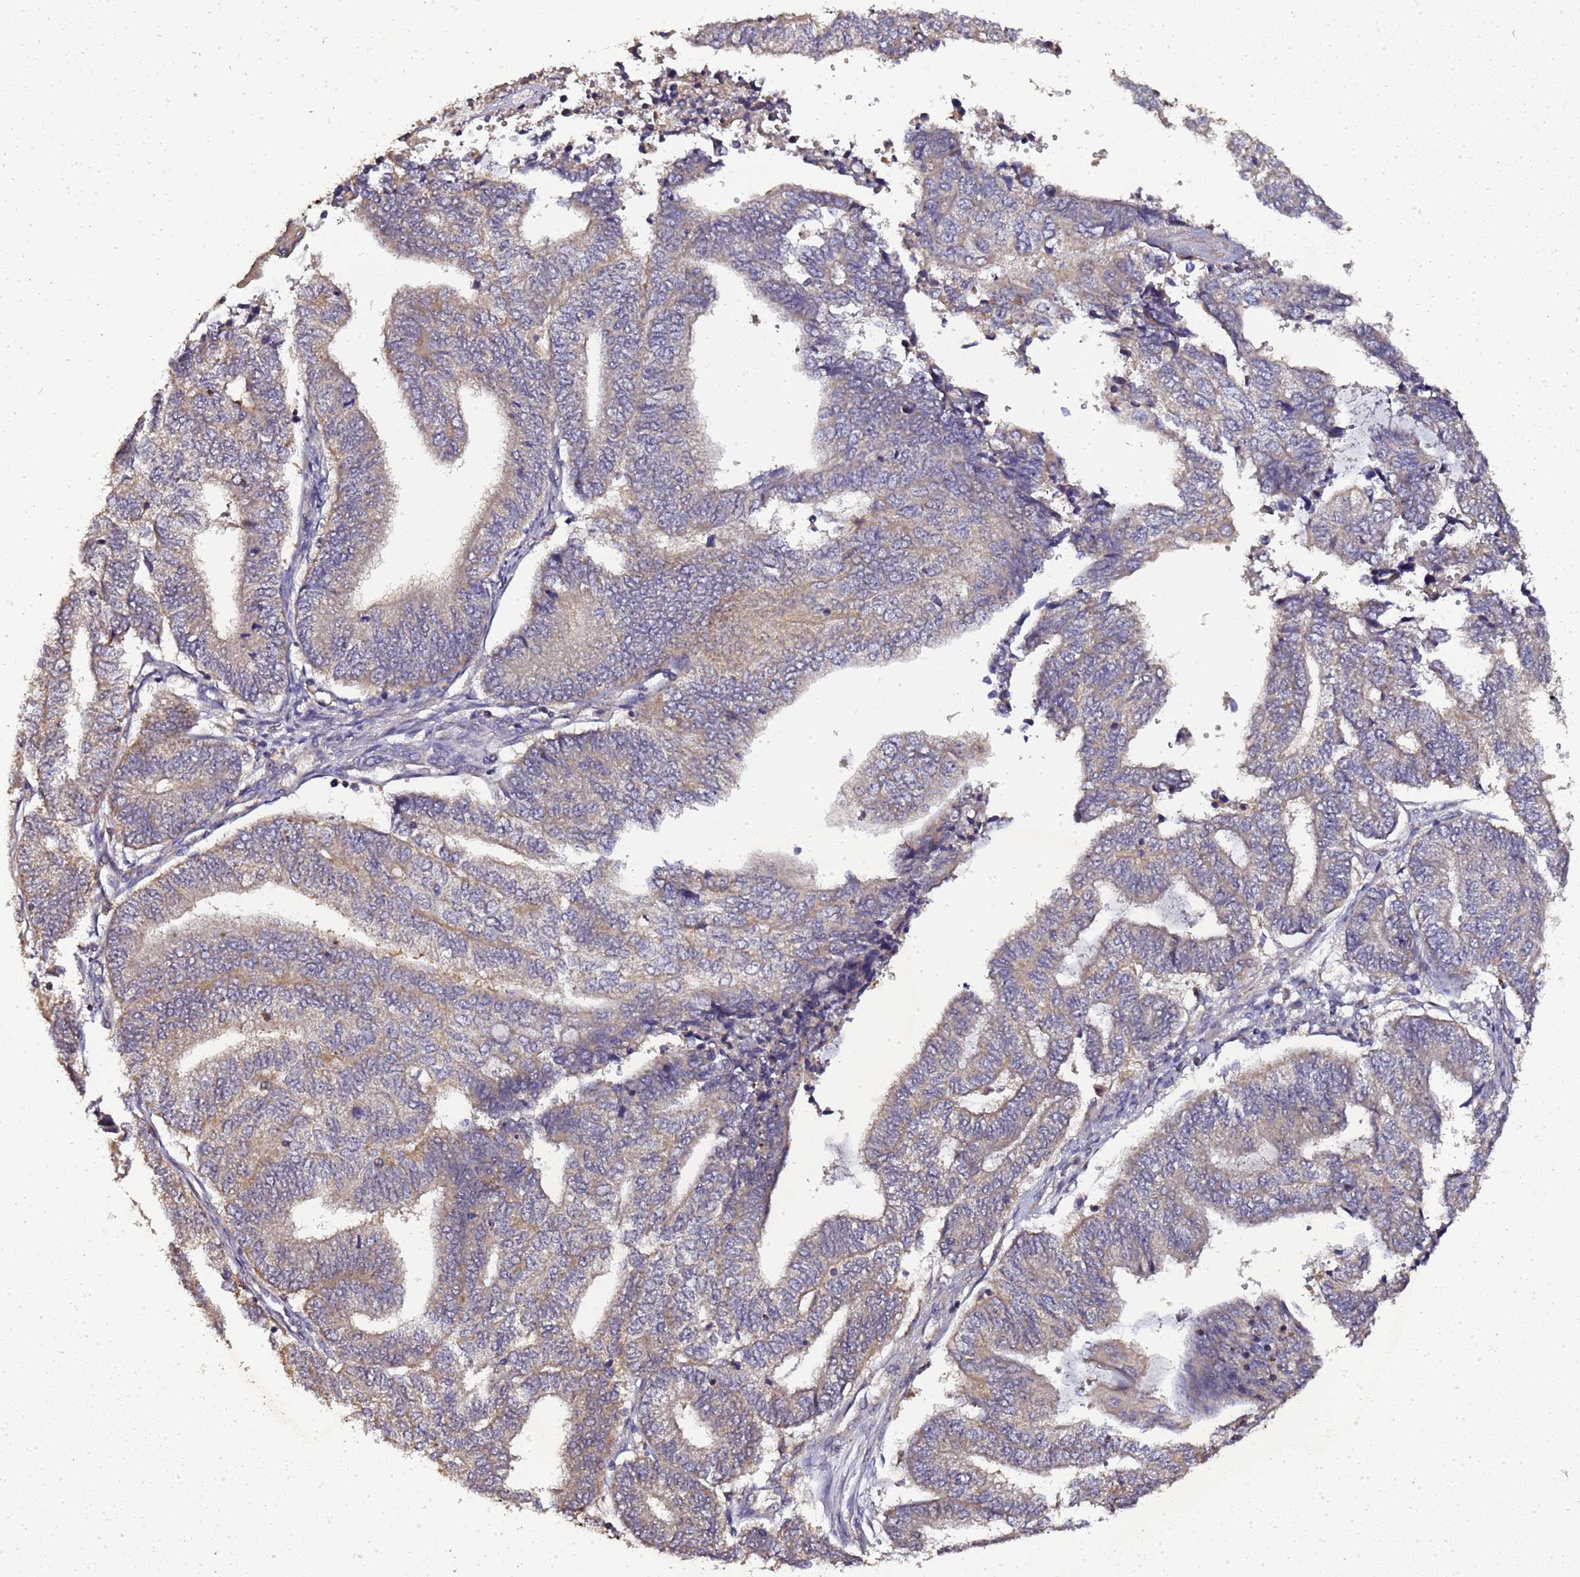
{"staining": {"intensity": "weak", "quantity": "25%-75%", "location": "cytoplasmic/membranous"}, "tissue": "endometrial cancer", "cell_type": "Tumor cells", "image_type": "cancer", "snomed": [{"axis": "morphology", "description": "Adenocarcinoma, NOS"}, {"axis": "topography", "description": "Uterus"}, {"axis": "topography", "description": "Endometrium"}], "caption": "Immunohistochemistry histopathology image of neoplastic tissue: endometrial cancer stained using immunohistochemistry demonstrates low levels of weak protein expression localized specifically in the cytoplasmic/membranous of tumor cells, appearing as a cytoplasmic/membranous brown color.", "gene": "LGI4", "patient": {"sex": "female", "age": 70}}